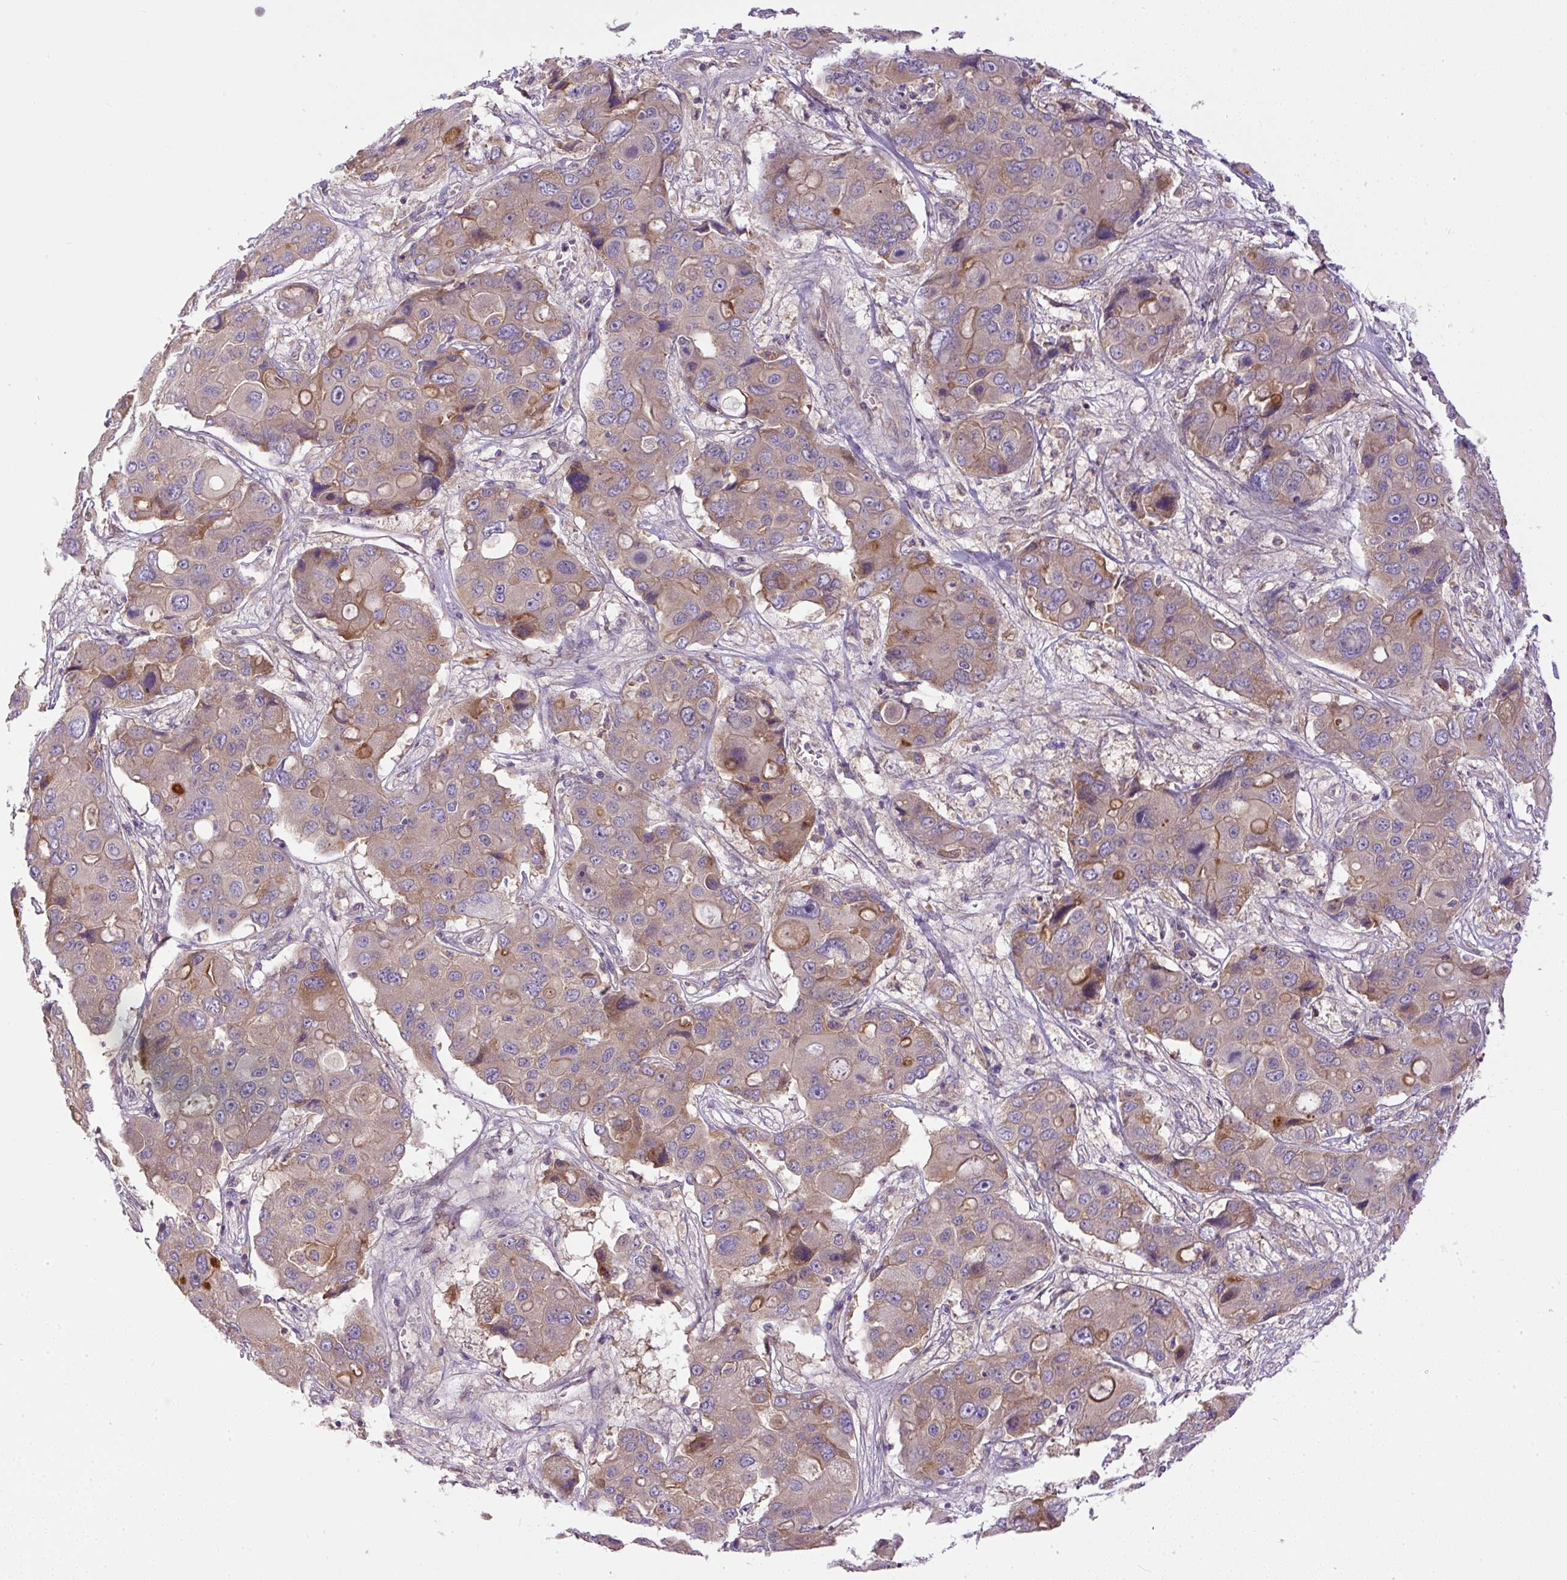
{"staining": {"intensity": "weak", "quantity": "<25%", "location": "cytoplasmic/membranous"}, "tissue": "liver cancer", "cell_type": "Tumor cells", "image_type": "cancer", "snomed": [{"axis": "morphology", "description": "Cholangiocarcinoma"}, {"axis": "topography", "description": "Liver"}], "caption": "The IHC photomicrograph has no significant positivity in tumor cells of liver cholangiocarcinoma tissue.", "gene": "DAPK1", "patient": {"sex": "male", "age": 67}}